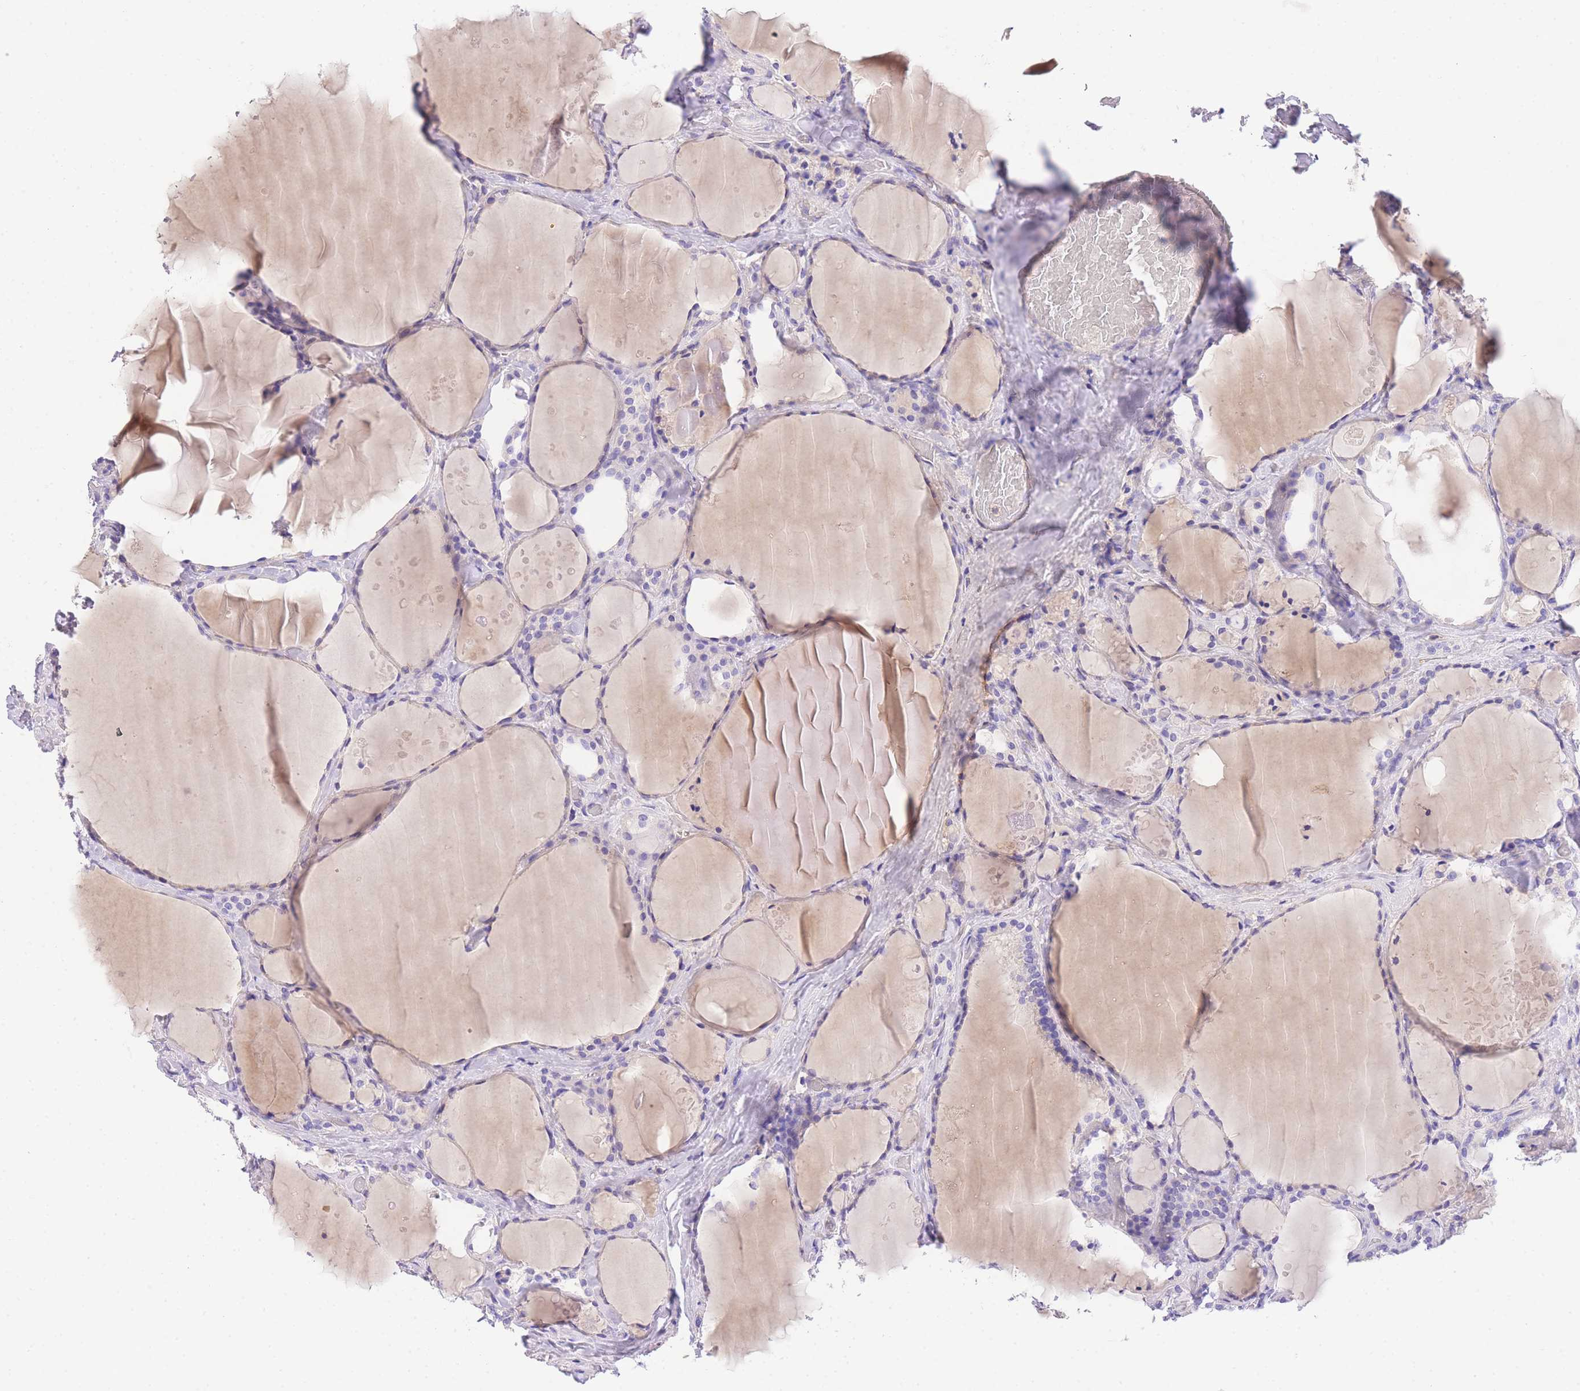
{"staining": {"intensity": "negative", "quantity": "none", "location": "none"}, "tissue": "thyroid cancer", "cell_type": "Tumor cells", "image_type": "cancer", "snomed": [{"axis": "morphology", "description": "Papillary adenocarcinoma, NOS"}, {"axis": "topography", "description": "Thyroid gland"}], "caption": "Protein analysis of papillary adenocarcinoma (thyroid) displays no significant expression in tumor cells.", "gene": "EPN2", "patient": {"sex": "male", "age": 77}}